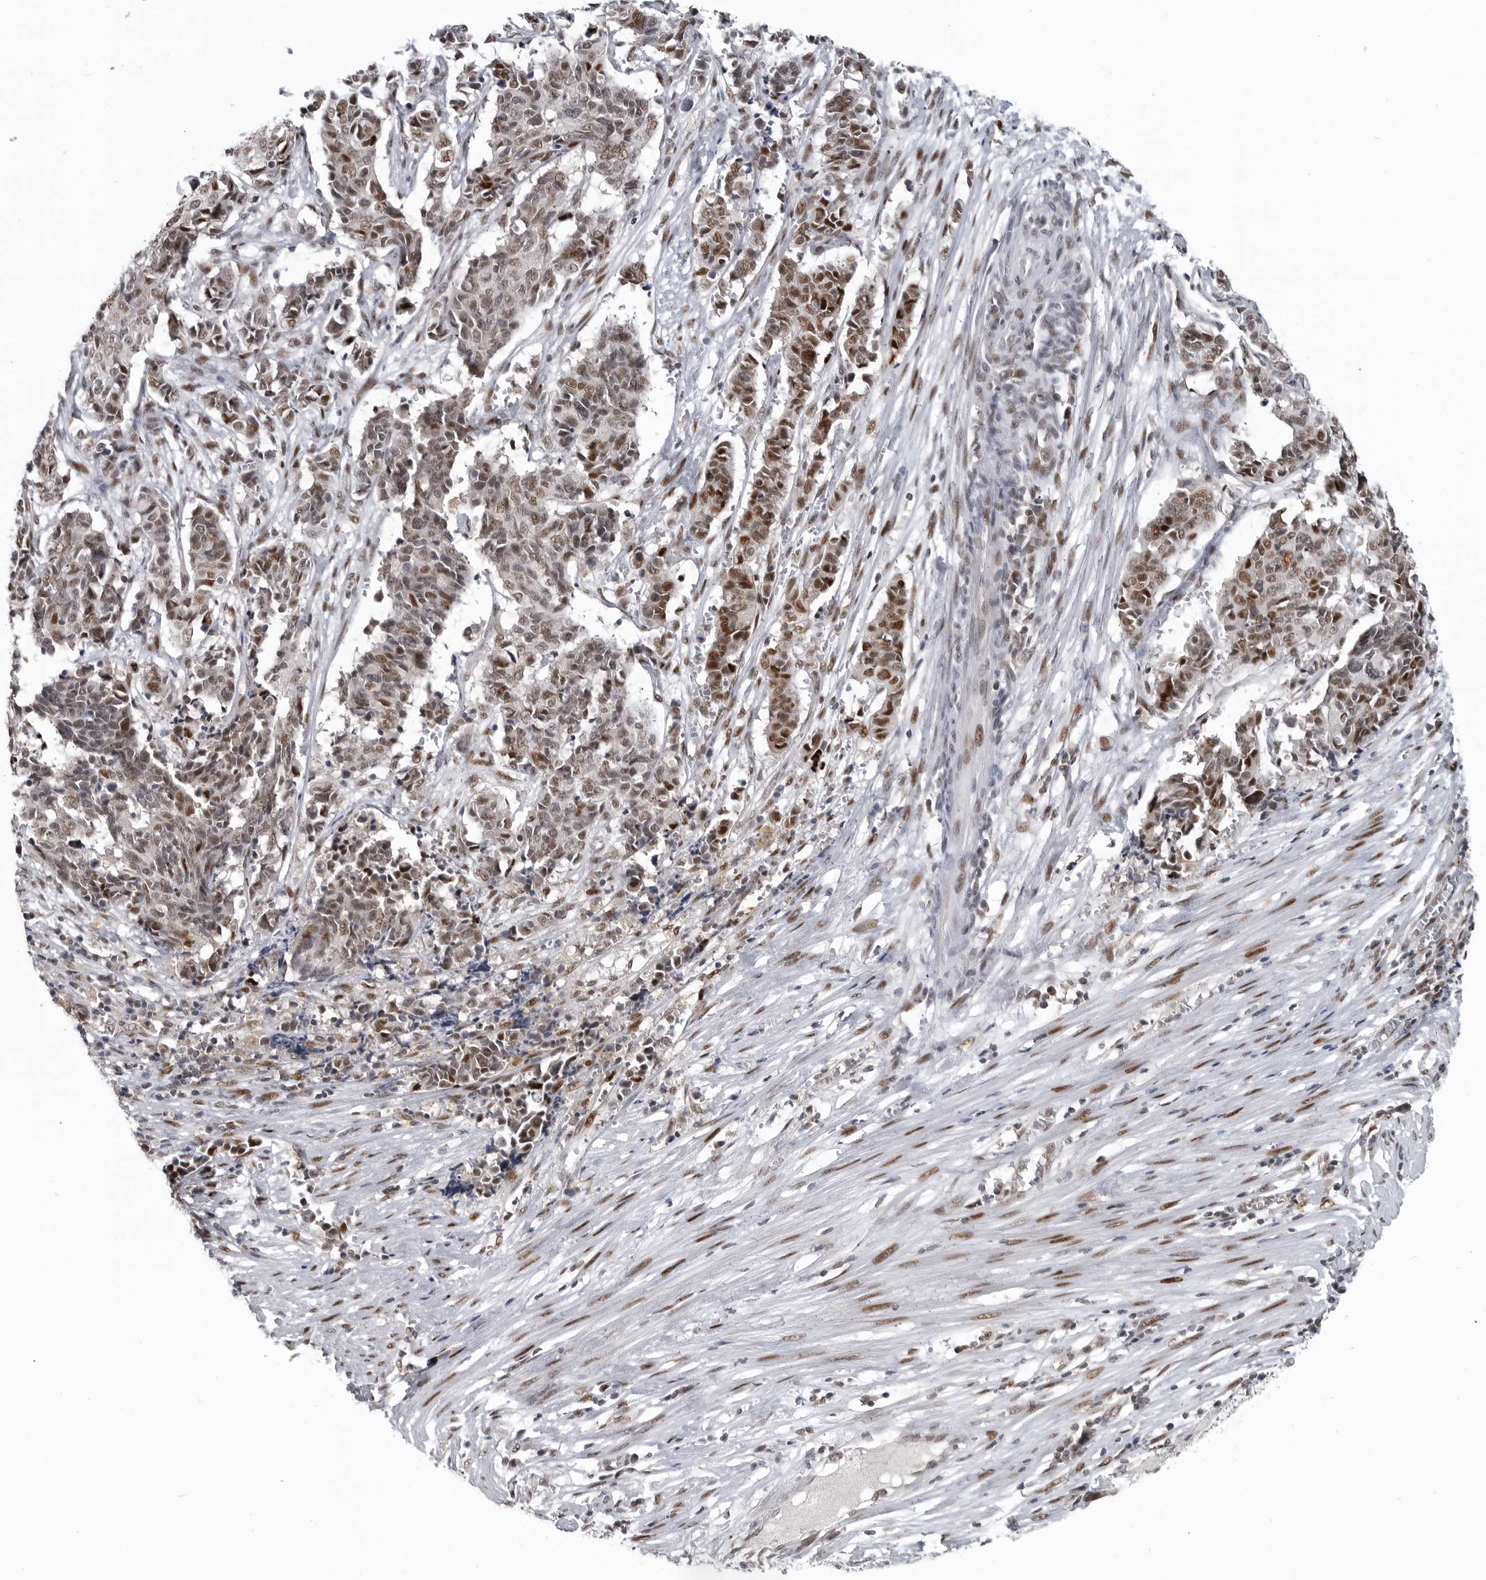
{"staining": {"intensity": "moderate", "quantity": ">75%", "location": "nuclear"}, "tissue": "cervical cancer", "cell_type": "Tumor cells", "image_type": "cancer", "snomed": [{"axis": "morphology", "description": "Normal tissue, NOS"}, {"axis": "morphology", "description": "Squamous cell carcinoma, NOS"}, {"axis": "topography", "description": "Cervix"}], "caption": "Protein analysis of squamous cell carcinoma (cervical) tissue exhibits moderate nuclear staining in approximately >75% of tumor cells.", "gene": "C8orf58", "patient": {"sex": "female", "age": 35}}